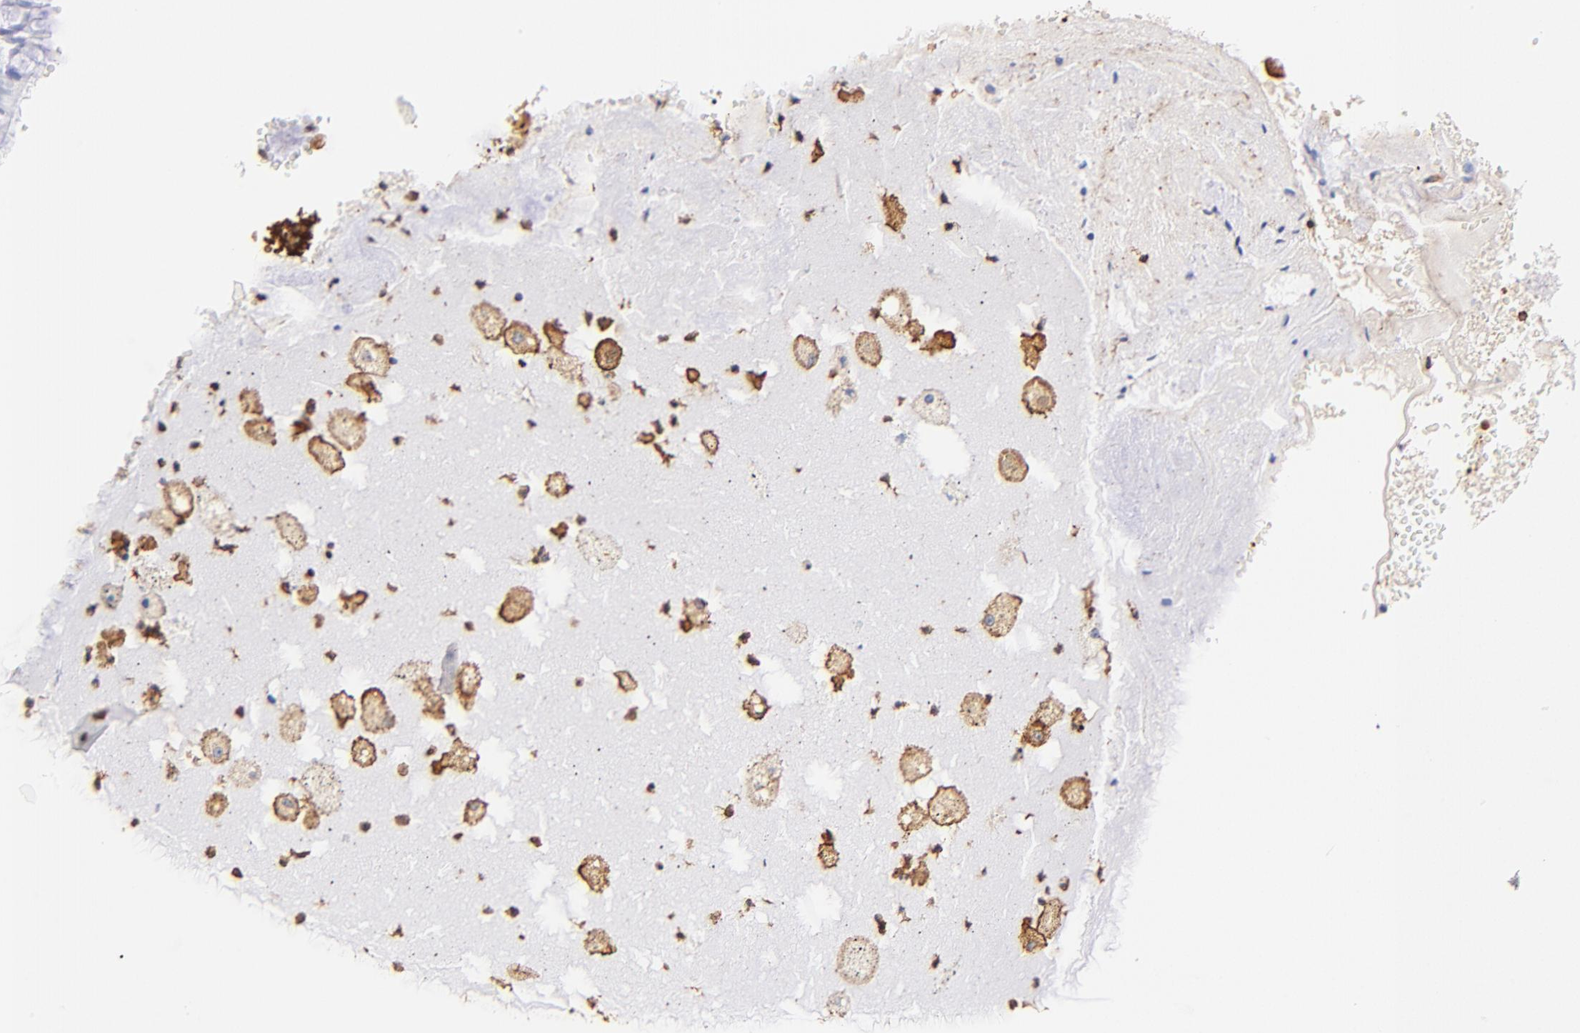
{"staining": {"intensity": "moderate", "quantity": "<25%", "location": "cytoplasmic/membranous"}, "tissue": "bronchus", "cell_type": "Respiratory epithelial cells", "image_type": "normal", "snomed": [{"axis": "morphology", "description": "Normal tissue, NOS"}, {"axis": "topography", "description": "Bronchus"}, {"axis": "topography", "description": "Lung"}], "caption": "A low amount of moderate cytoplasmic/membranous staining is present in about <25% of respiratory epithelial cells in normal bronchus. Nuclei are stained in blue.", "gene": "FLNA", "patient": {"sex": "female", "age": 56}}